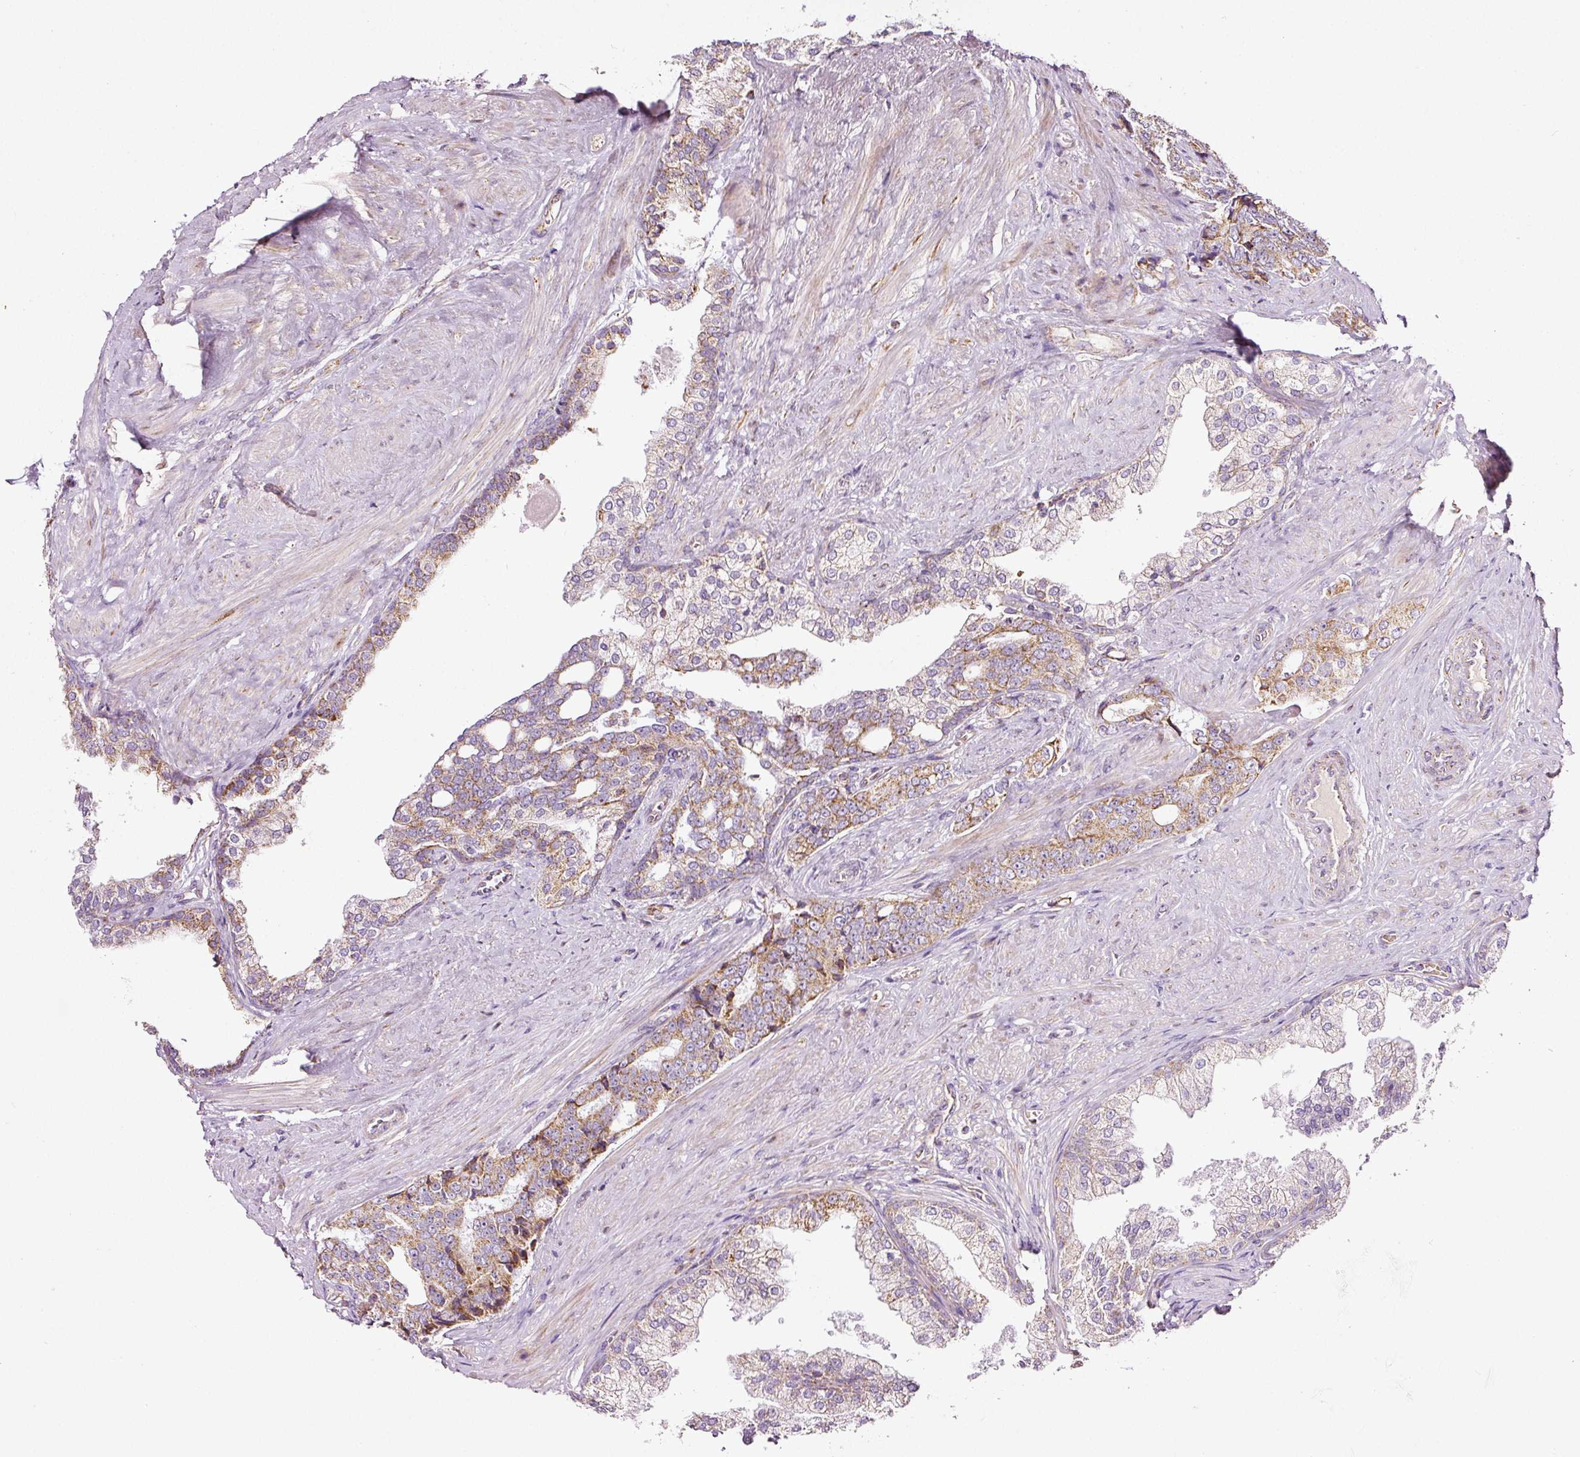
{"staining": {"intensity": "moderate", "quantity": ">75%", "location": "cytoplasmic/membranous"}, "tissue": "prostate cancer", "cell_type": "Tumor cells", "image_type": "cancer", "snomed": [{"axis": "morphology", "description": "Adenocarcinoma, High grade"}, {"axis": "topography", "description": "Prostate"}], "caption": "Immunohistochemical staining of prostate cancer (adenocarcinoma (high-grade)) displays medium levels of moderate cytoplasmic/membranous positivity in approximately >75% of tumor cells.", "gene": "SDHA", "patient": {"sex": "male", "age": 67}}